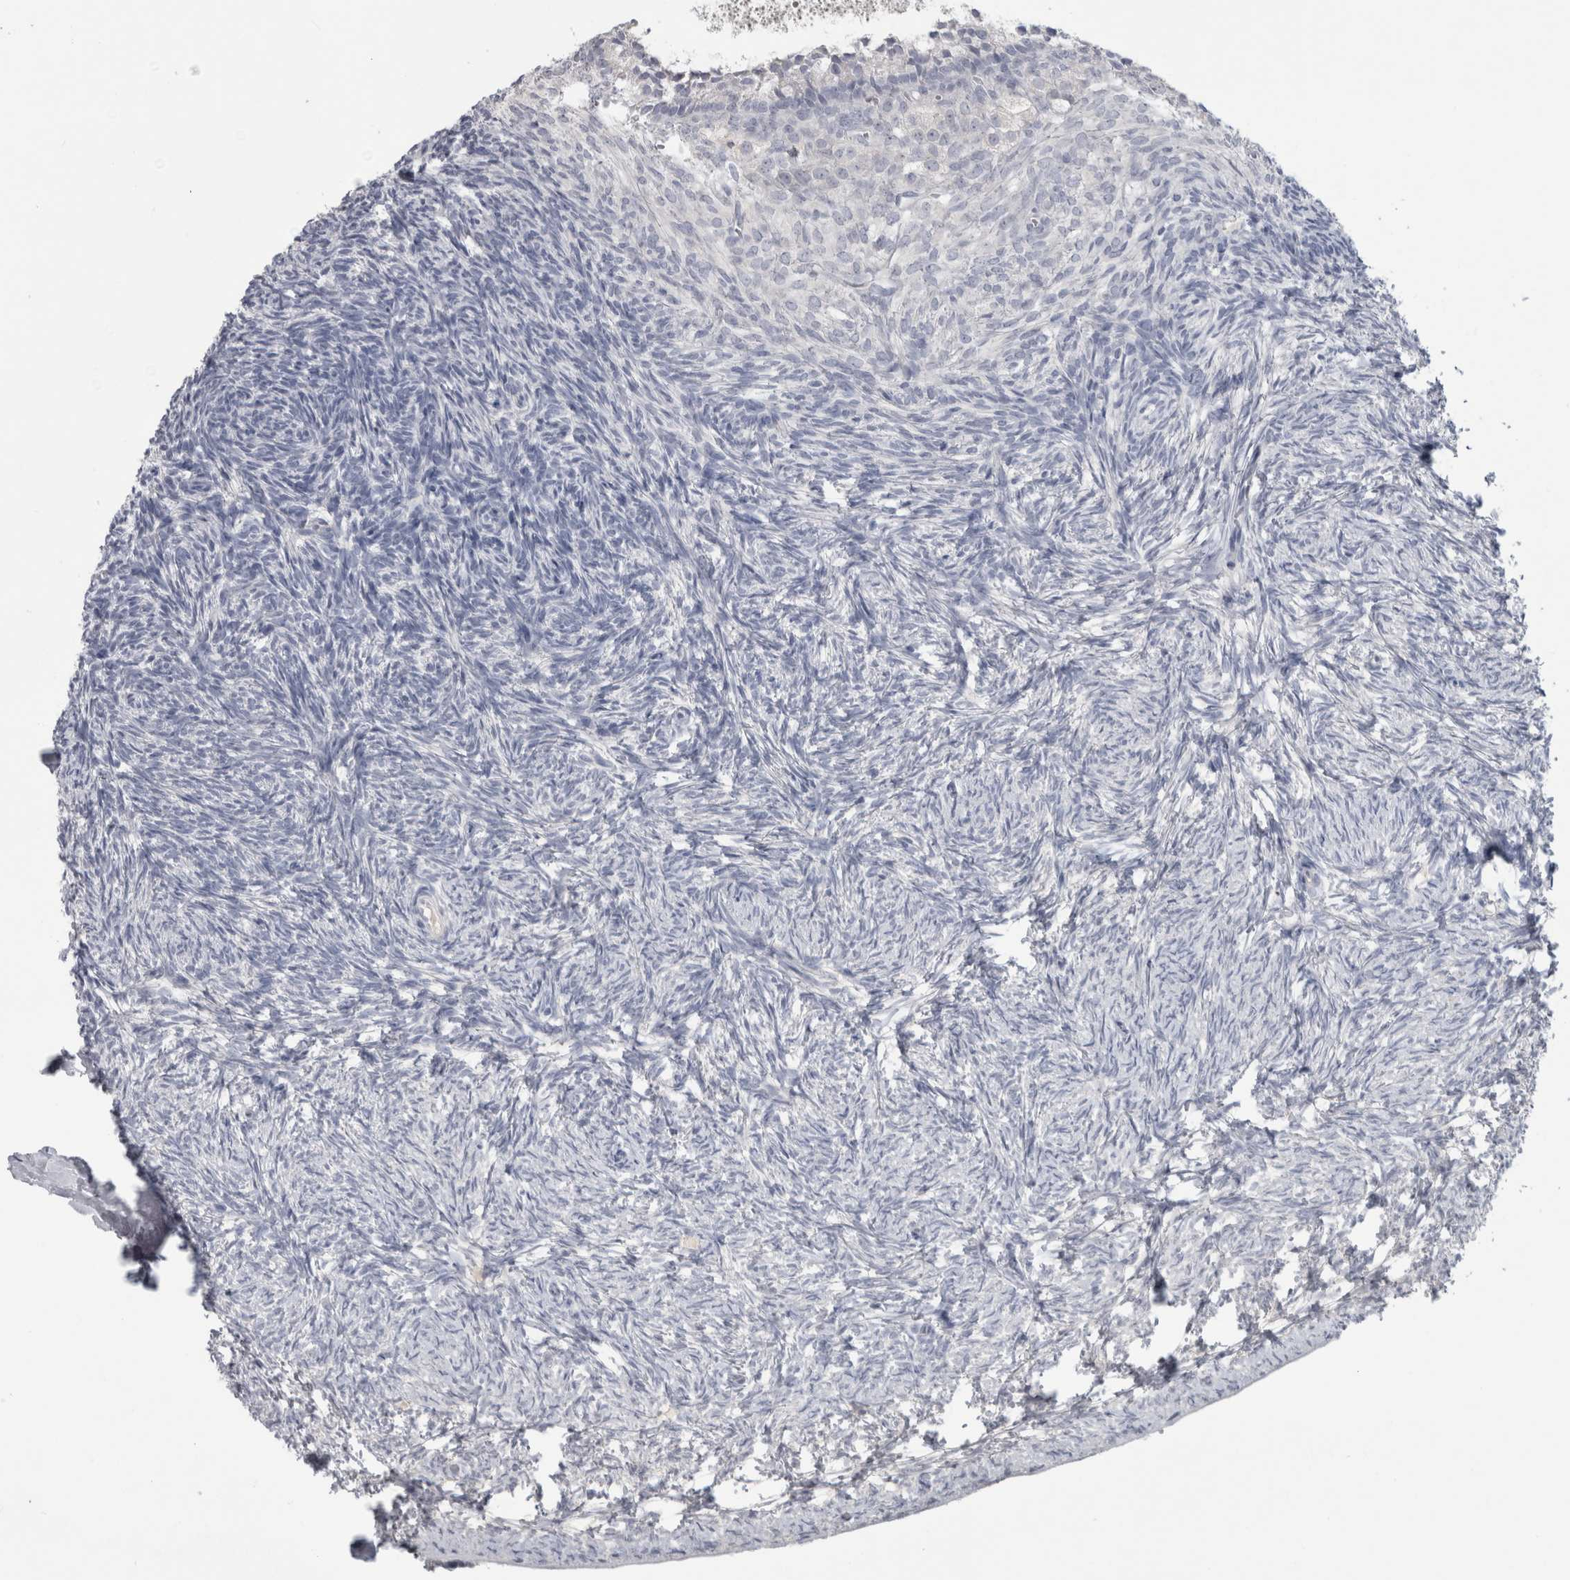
{"staining": {"intensity": "negative", "quantity": "none", "location": "none"}, "tissue": "ovary", "cell_type": "Follicle cells", "image_type": "normal", "snomed": [{"axis": "morphology", "description": "Normal tissue, NOS"}, {"axis": "topography", "description": "Ovary"}], "caption": "Immunohistochemistry (IHC) of unremarkable human ovary reveals no staining in follicle cells.", "gene": "ADAM2", "patient": {"sex": "female", "age": 34}}